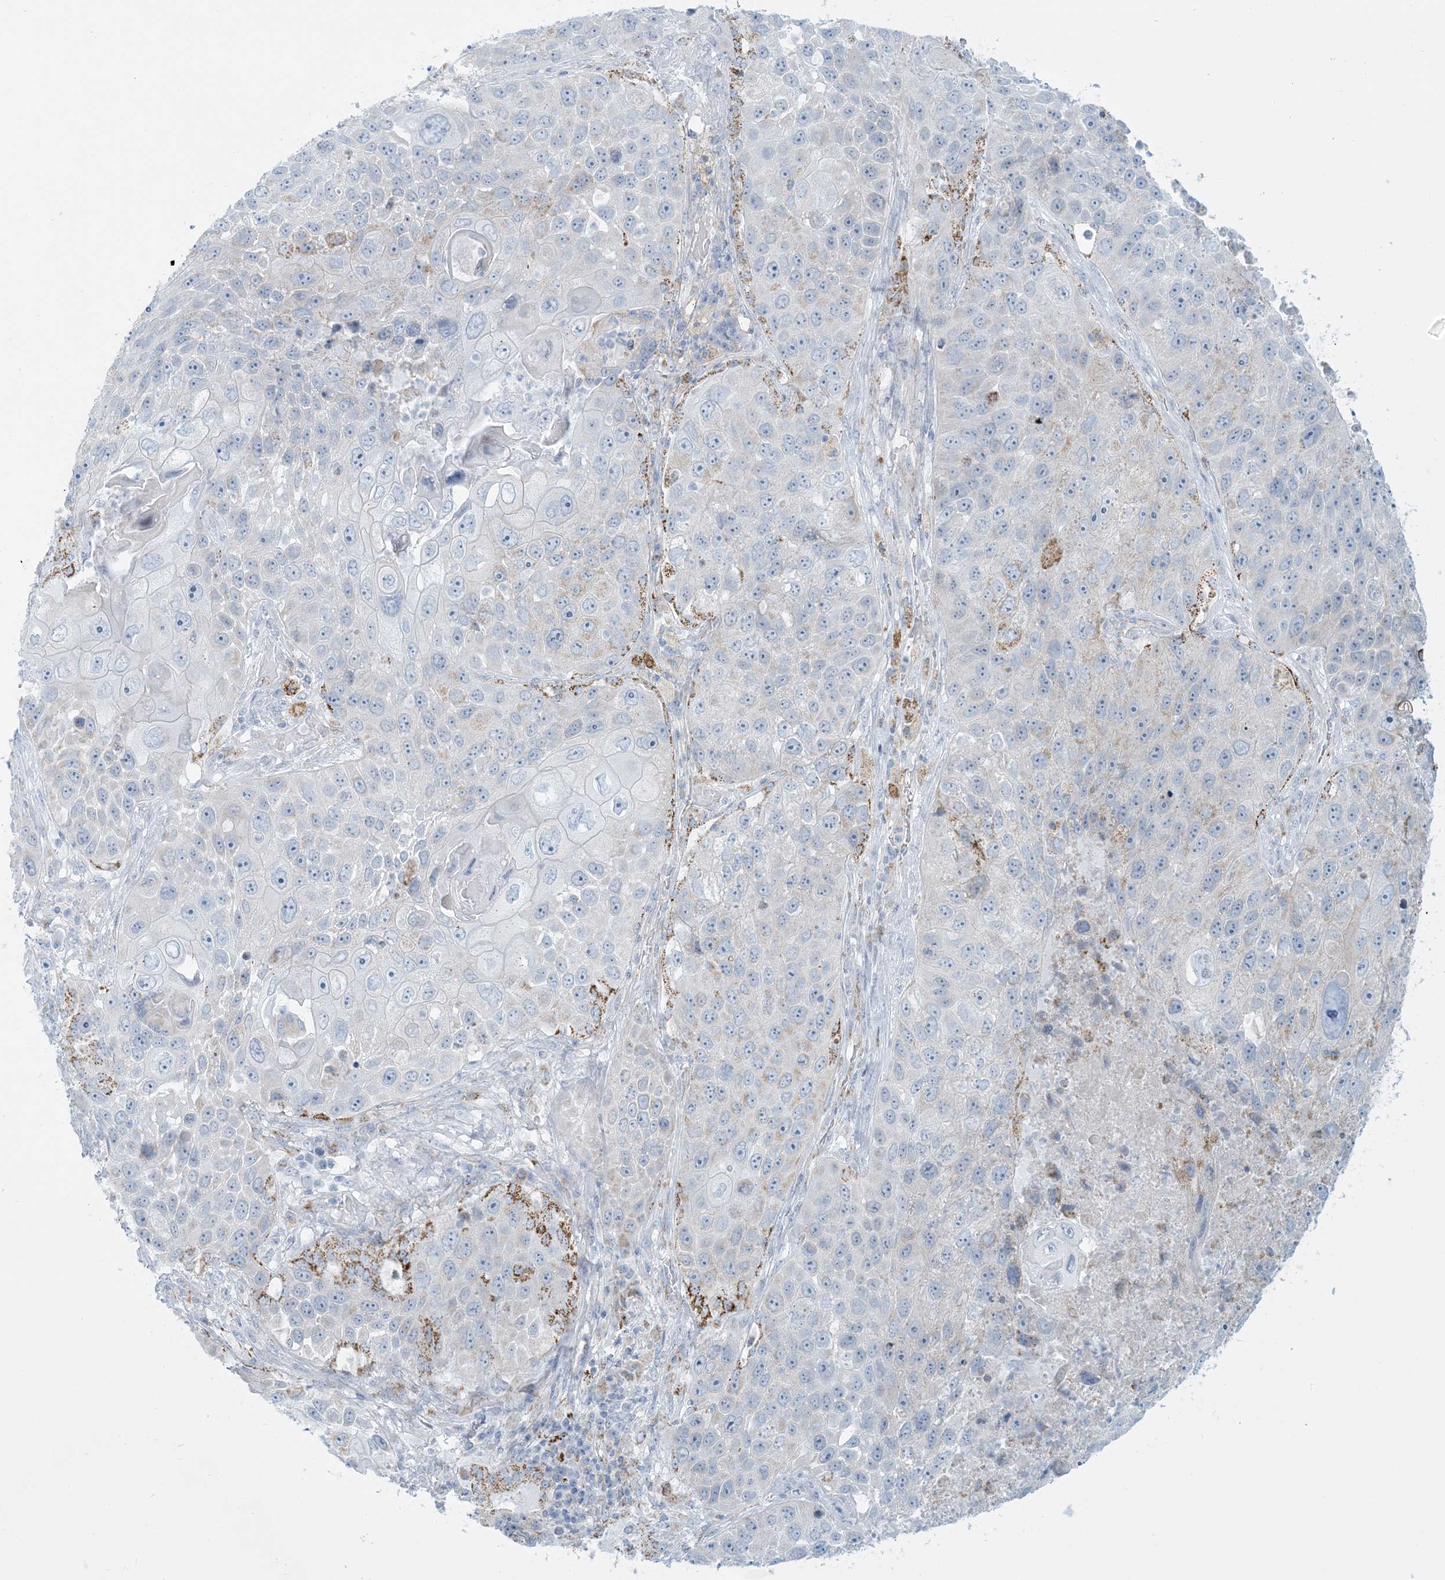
{"staining": {"intensity": "negative", "quantity": "none", "location": "none"}, "tissue": "lung cancer", "cell_type": "Tumor cells", "image_type": "cancer", "snomed": [{"axis": "morphology", "description": "Squamous cell carcinoma, NOS"}, {"axis": "topography", "description": "Lung"}], "caption": "Tumor cells show no significant protein staining in lung squamous cell carcinoma.", "gene": "ZDHHC4", "patient": {"sex": "male", "age": 61}}